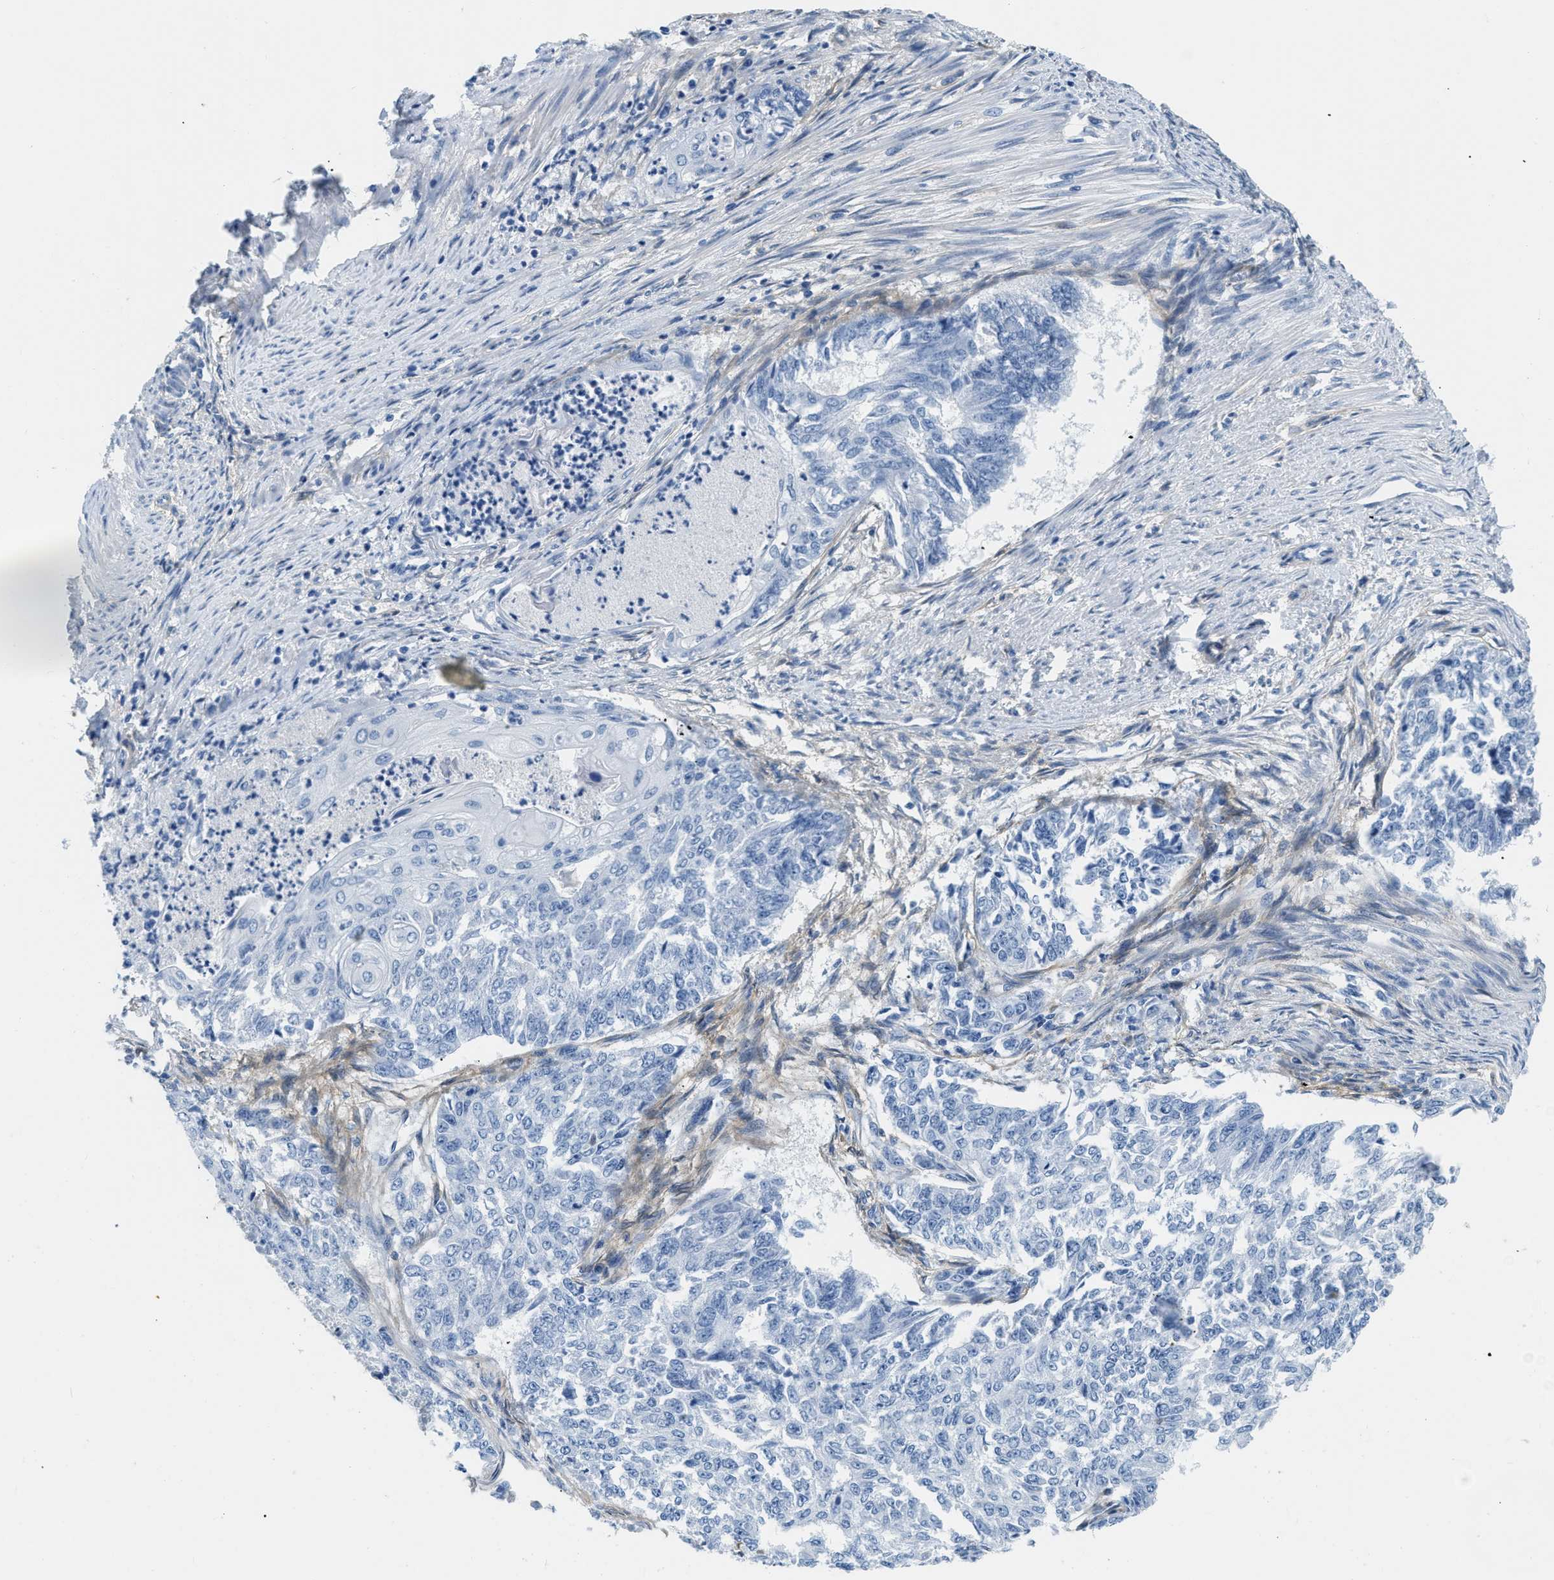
{"staining": {"intensity": "negative", "quantity": "none", "location": "none"}, "tissue": "endometrial cancer", "cell_type": "Tumor cells", "image_type": "cancer", "snomed": [{"axis": "morphology", "description": "Adenocarcinoma, NOS"}, {"axis": "topography", "description": "Endometrium"}], "caption": "Immunohistochemistry photomicrograph of adenocarcinoma (endometrial) stained for a protein (brown), which demonstrates no expression in tumor cells.", "gene": "PDGFRB", "patient": {"sex": "female", "age": 32}}